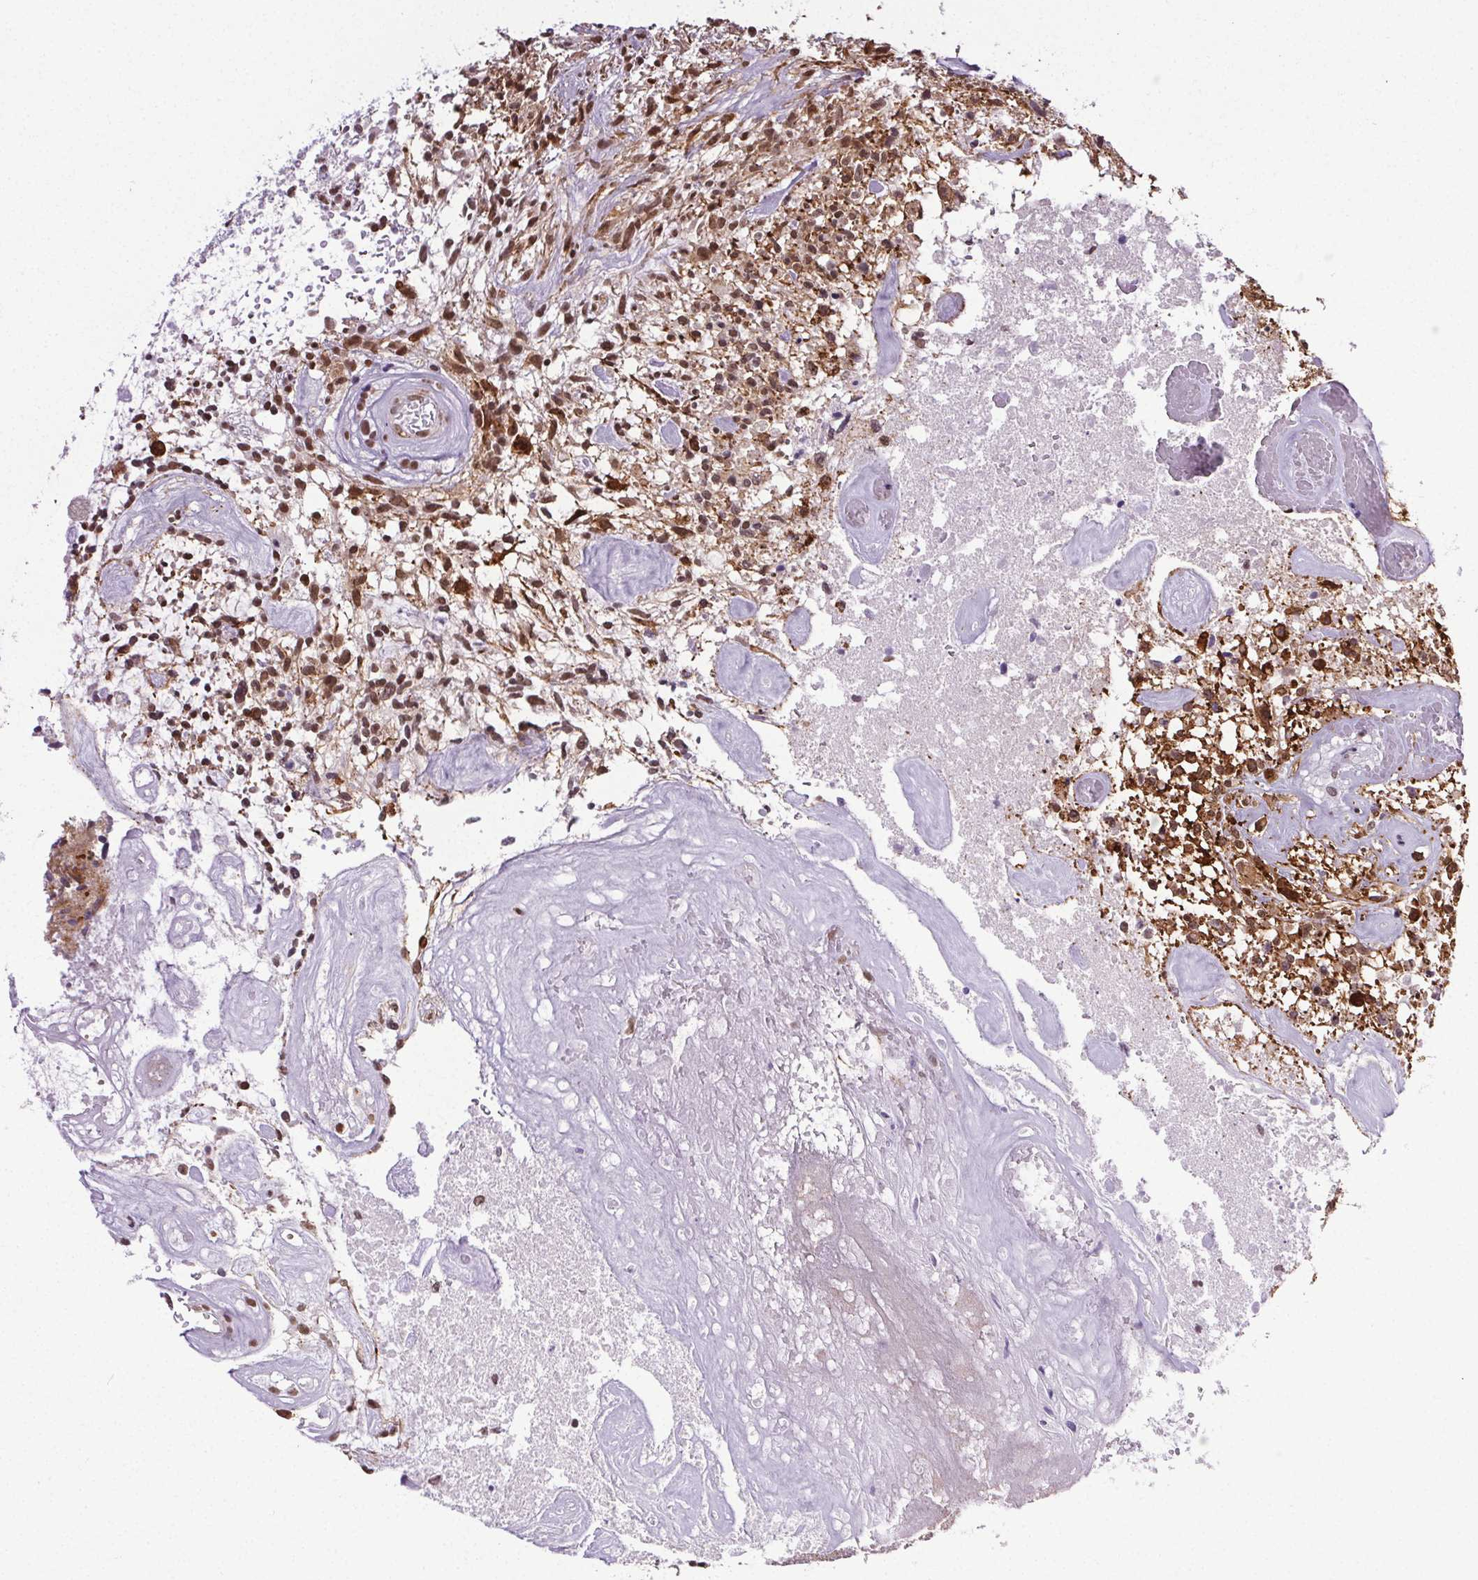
{"staining": {"intensity": "moderate", "quantity": ">75%", "location": "nuclear"}, "tissue": "glioma", "cell_type": "Tumor cells", "image_type": "cancer", "snomed": [{"axis": "morphology", "description": "Glioma, malignant, High grade"}, {"axis": "topography", "description": "Brain"}], "caption": "Moderate nuclear protein expression is identified in approximately >75% of tumor cells in glioma. (DAB IHC, brown staining for protein, blue staining for nuclei).", "gene": "GP6", "patient": {"sex": "male", "age": 75}}